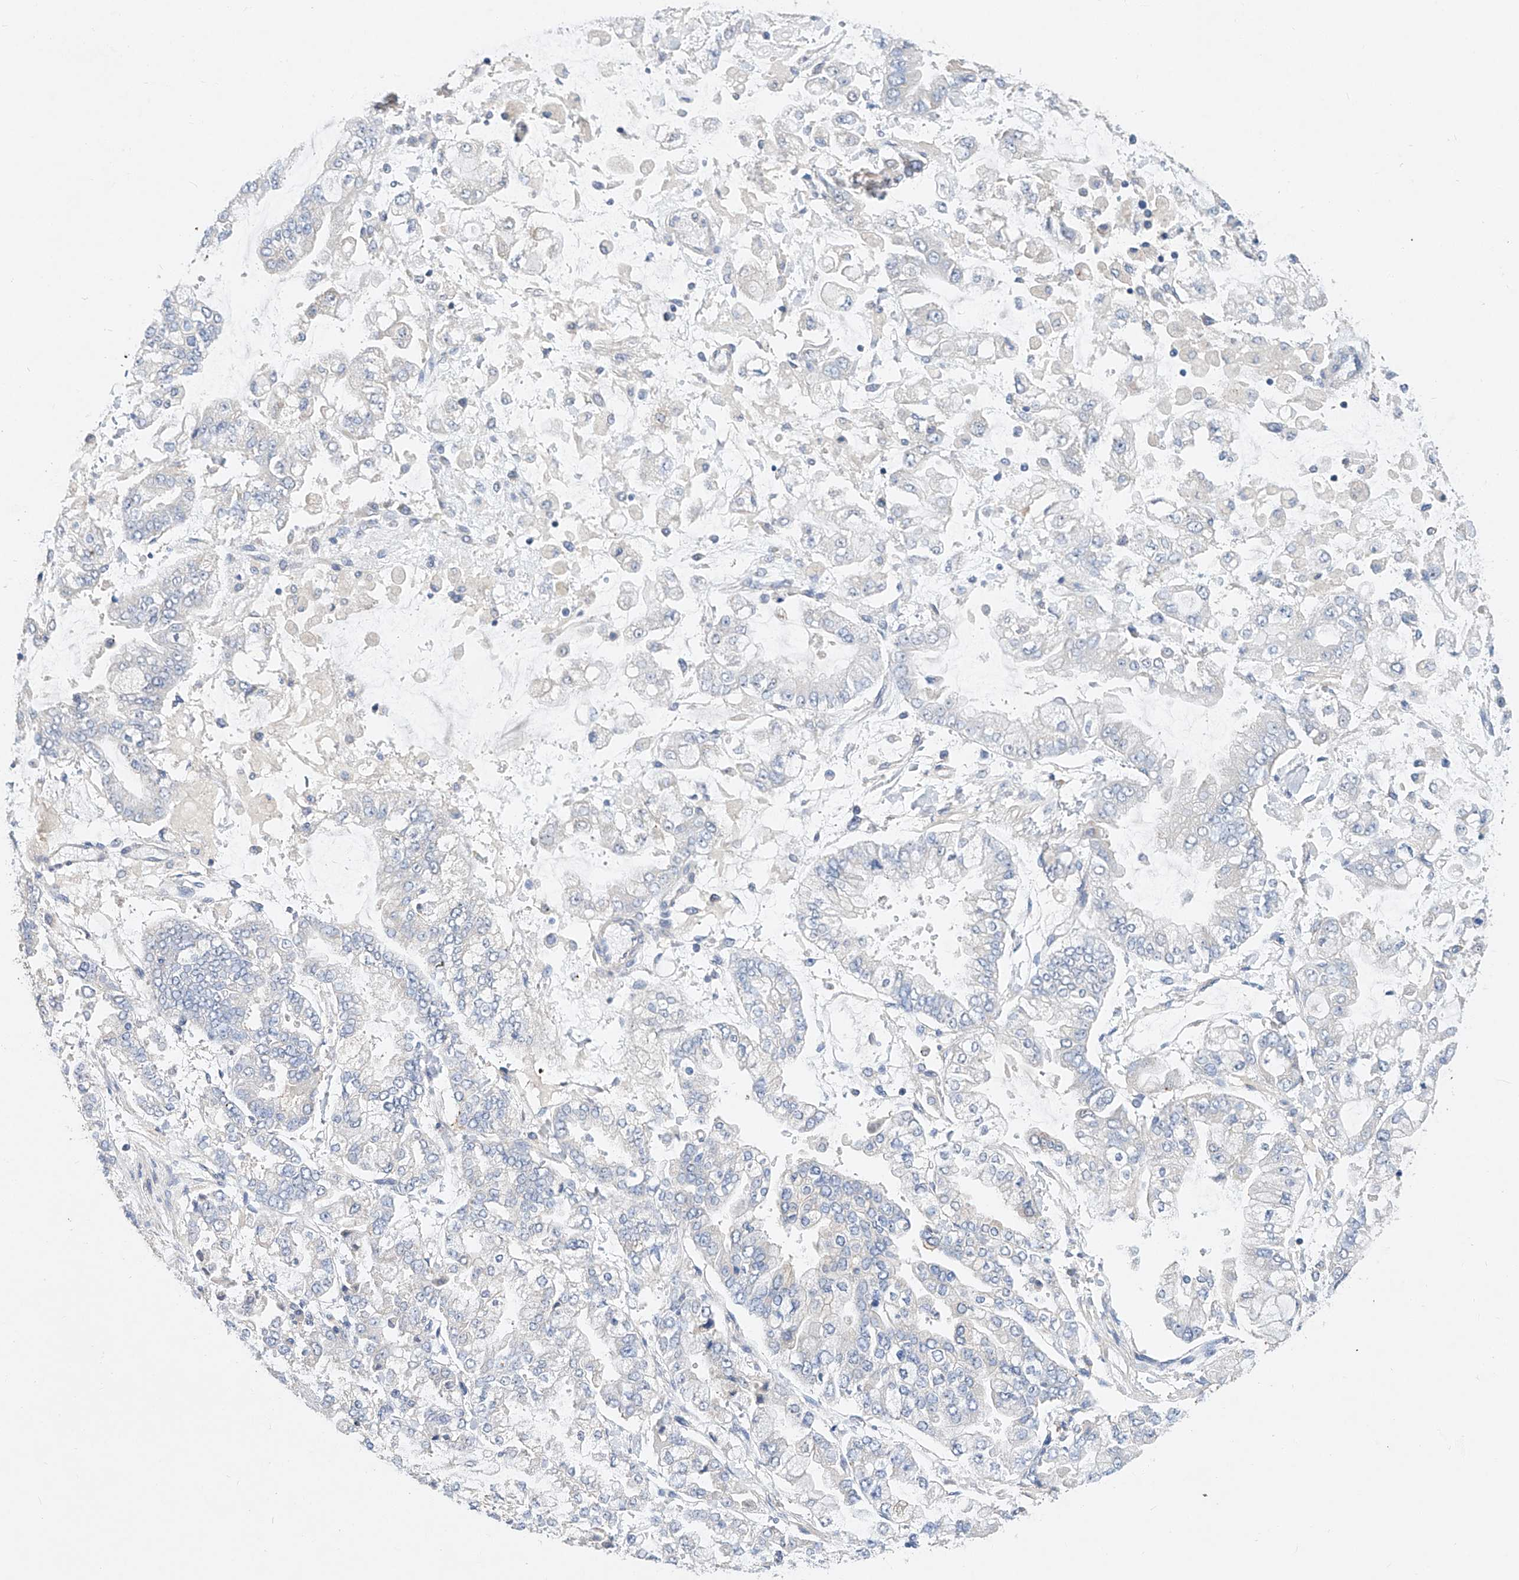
{"staining": {"intensity": "negative", "quantity": "none", "location": "none"}, "tissue": "stomach cancer", "cell_type": "Tumor cells", "image_type": "cancer", "snomed": [{"axis": "morphology", "description": "Normal tissue, NOS"}, {"axis": "morphology", "description": "Adenocarcinoma, NOS"}, {"axis": "topography", "description": "Stomach, upper"}, {"axis": "topography", "description": "Stomach"}], "caption": "Immunohistochemistry (IHC) image of stomach cancer stained for a protein (brown), which shows no positivity in tumor cells.", "gene": "AMD1", "patient": {"sex": "male", "age": 76}}